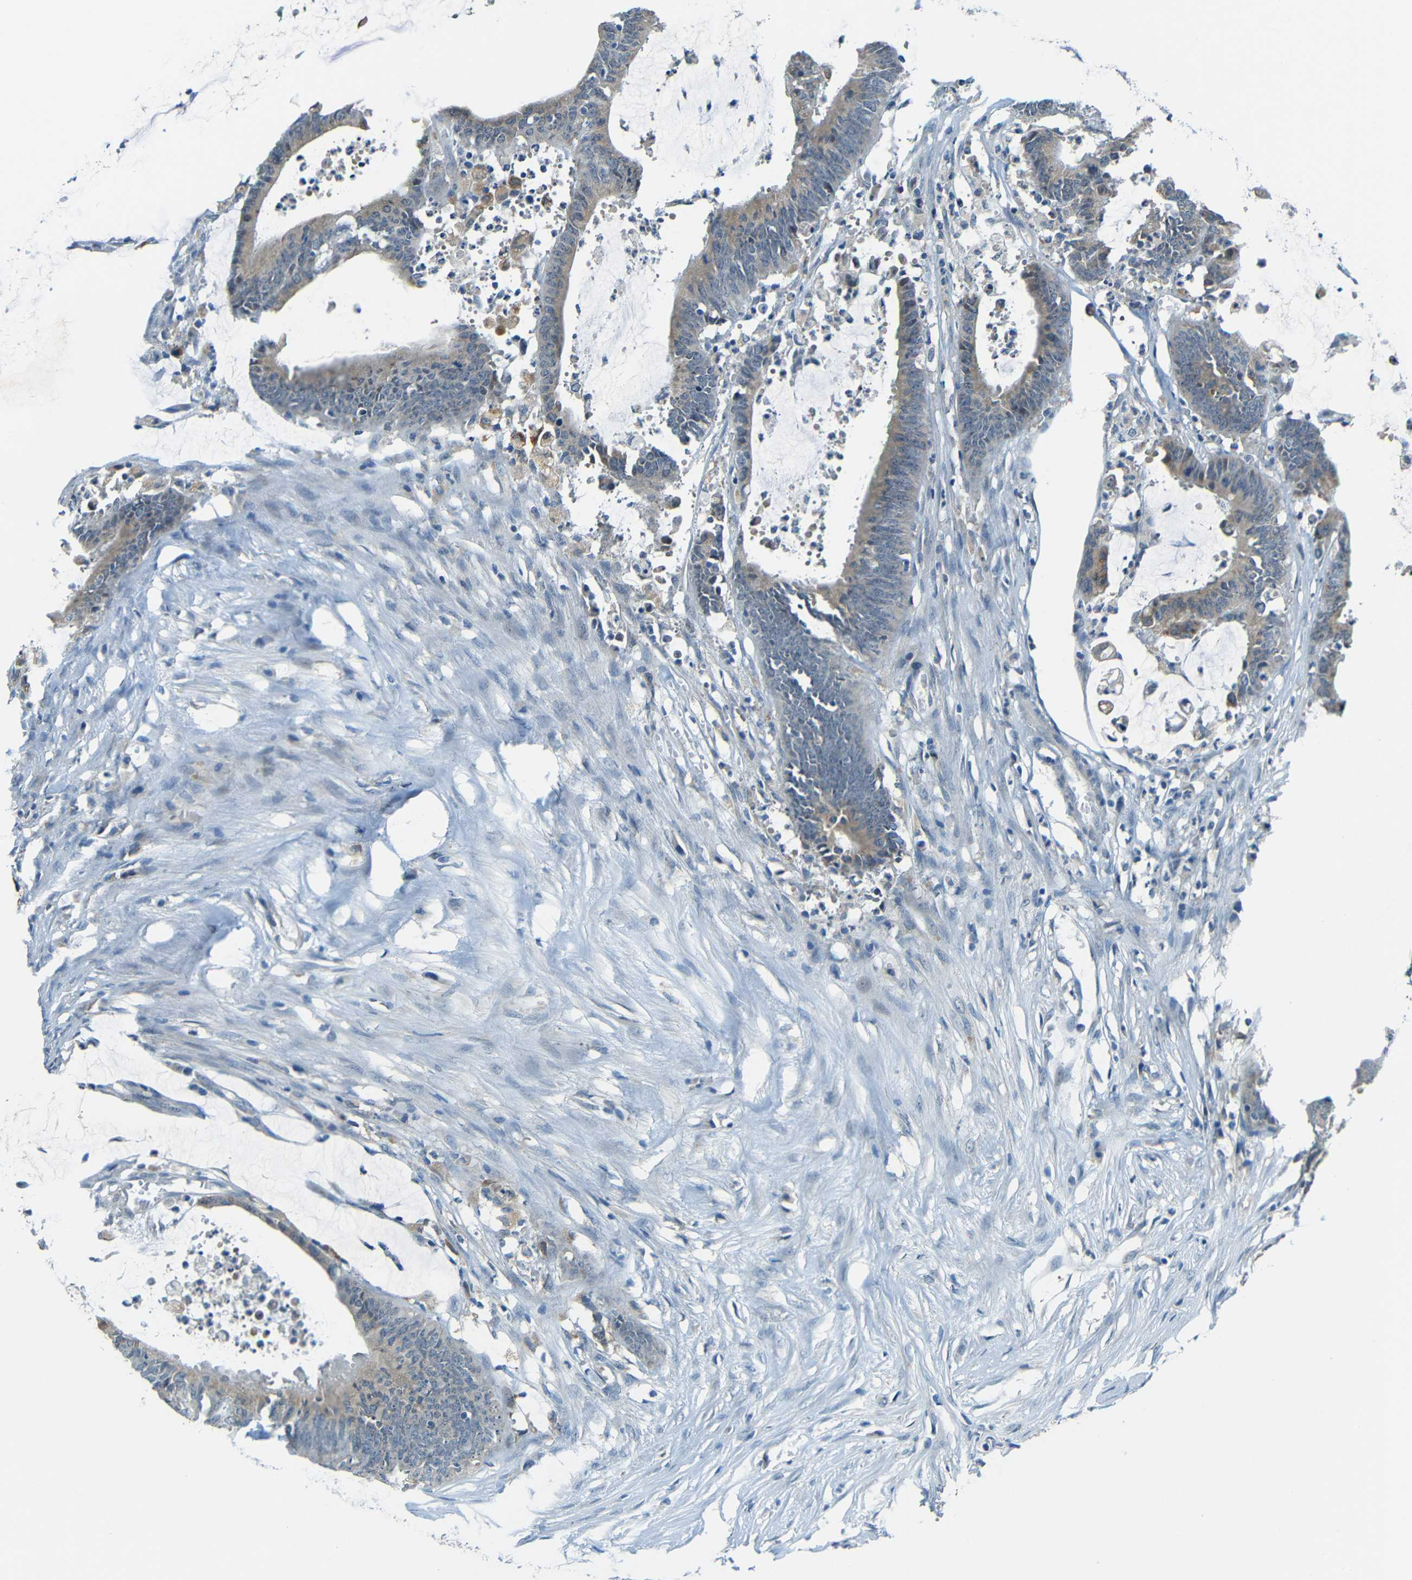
{"staining": {"intensity": "weak", "quantity": ">75%", "location": "cytoplasmic/membranous"}, "tissue": "colorectal cancer", "cell_type": "Tumor cells", "image_type": "cancer", "snomed": [{"axis": "morphology", "description": "Adenocarcinoma, NOS"}, {"axis": "topography", "description": "Rectum"}], "caption": "Immunohistochemistry histopathology image of human colorectal adenocarcinoma stained for a protein (brown), which shows low levels of weak cytoplasmic/membranous expression in approximately >75% of tumor cells.", "gene": "ANKRD22", "patient": {"sex": "female", "age": 66}}